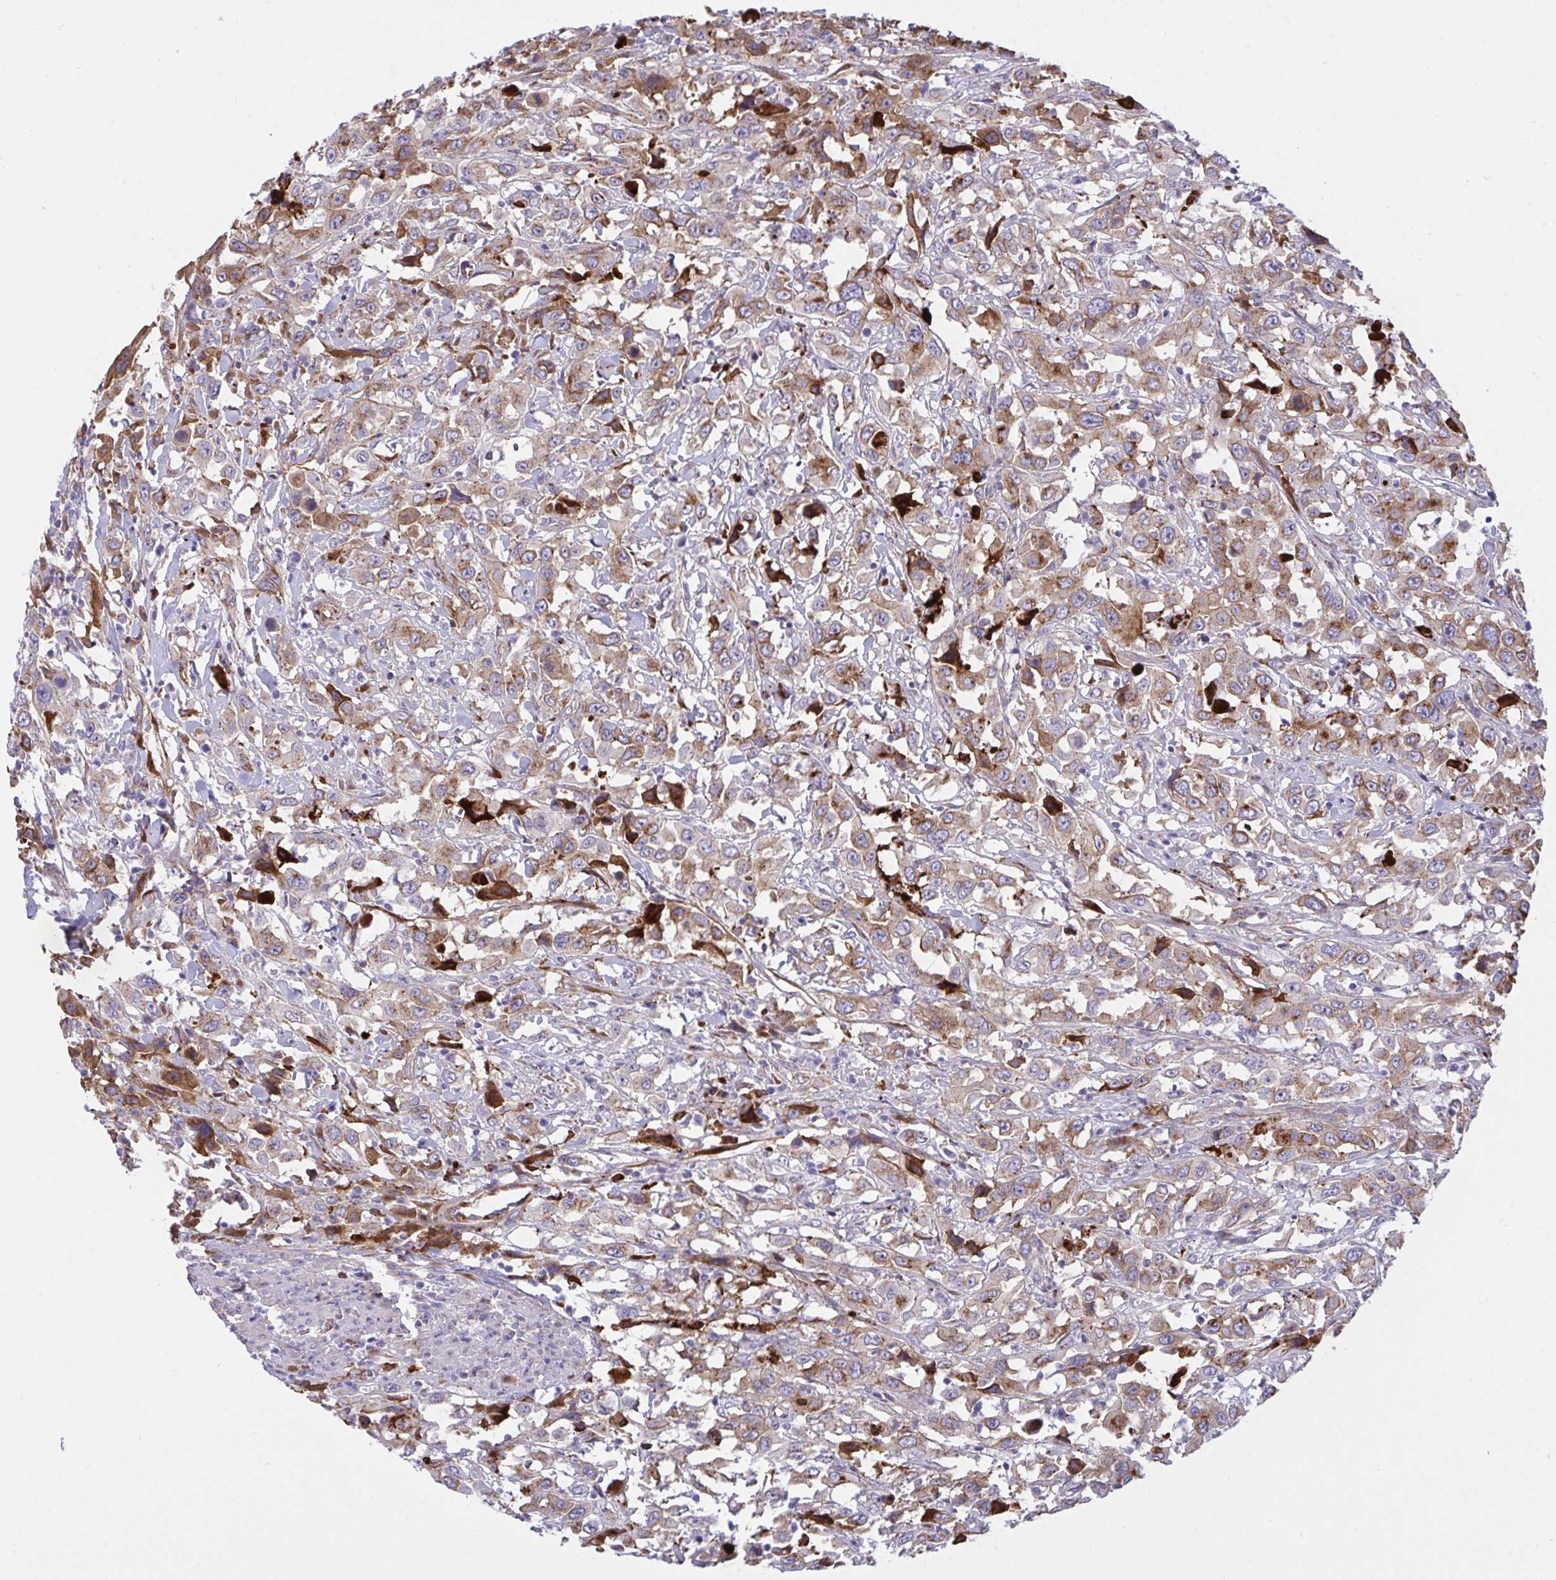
{"staining": {"intensity": "strong", "quantity": "25%-75%", "location": "cytoplasmic/membranous"}, "tissue": "urothelial cancer", "cell_type": "Tumor cells", "image_type": "cancer", "snomed": [{"axis": "morphology", "description": "Urothelial carcinoma, High grade"}, {"axis": "topography", "description": "Urinary bladder"}], "caption": "Urothelial cancer stained with DAB (3,3'-diaminobenzidine) immunohistochemistry (IHC) exhibits high levels of strong cytoplasmic/membranous staining in about 25%-75% of tumor cells. The staining is performed using DAB brown chromogen to label protein expression. The nuclei are counter-stained blue using hematoxylin.", "gene": "F2", "patient": {"sex": "male", "age": 61}}